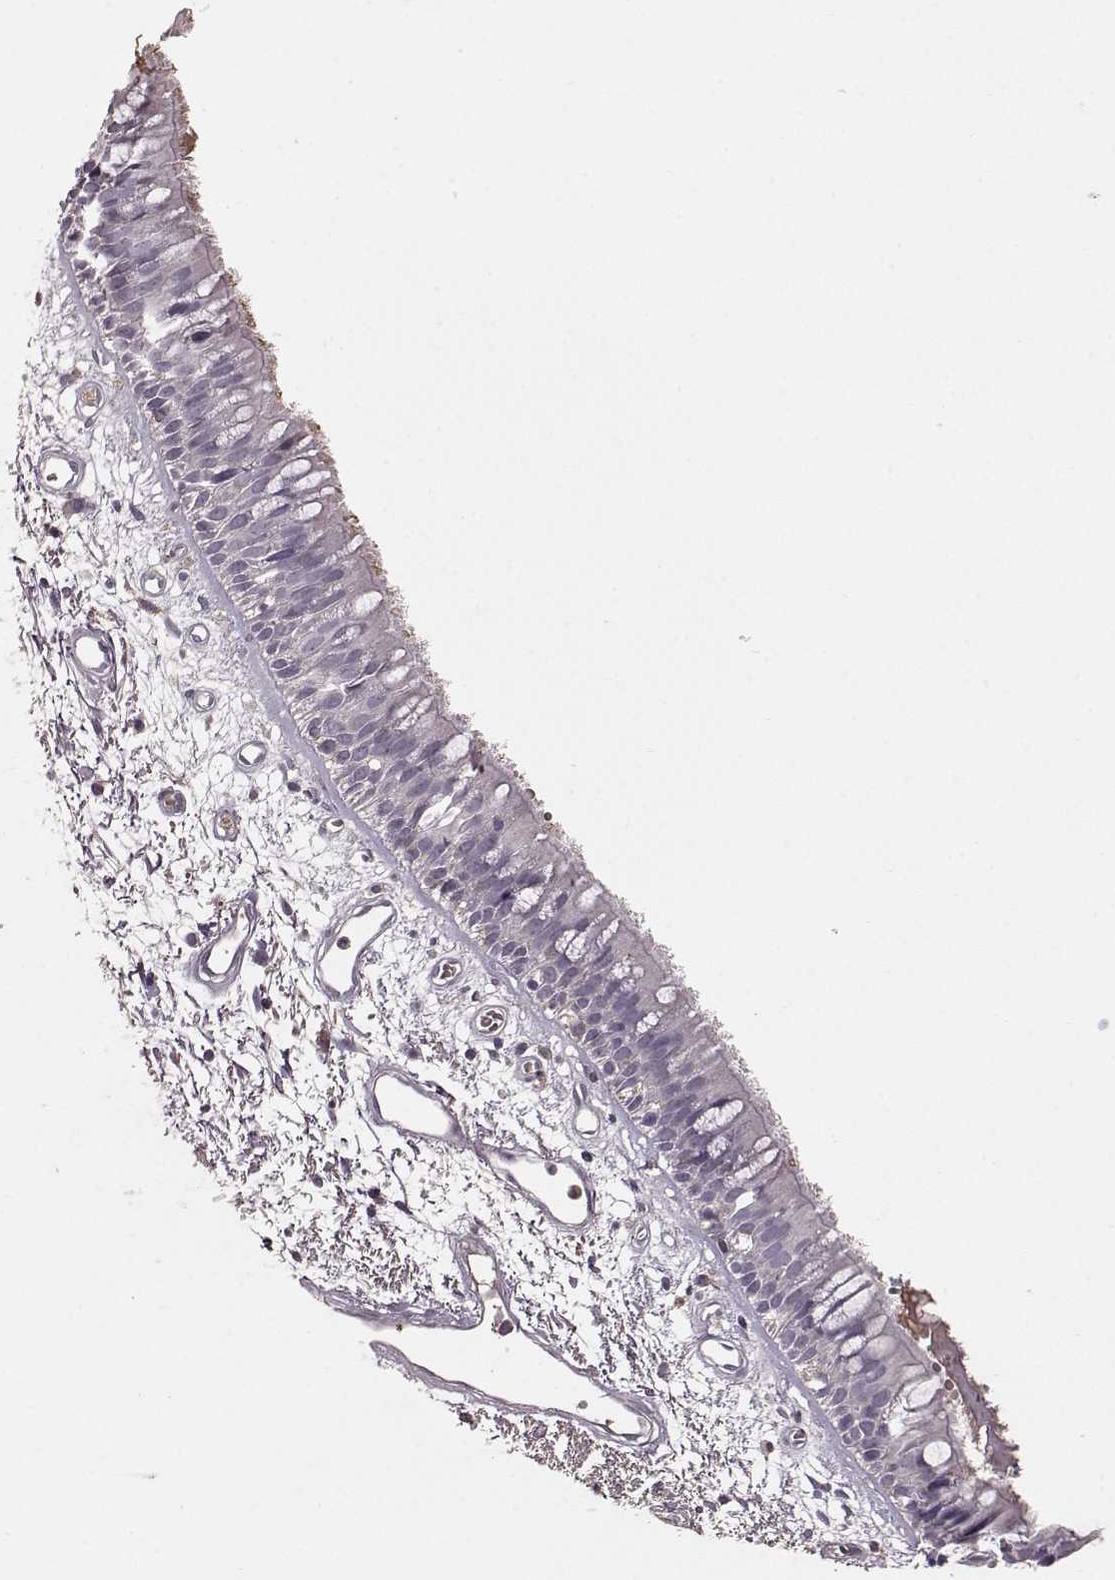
{"staining": {"intensity": "negative", "quantity": "none", "location": "none"}, "tissue": "bronchus", "cell_type": "Respiratory epithelial cells", "image_type": "normal", "snomed": [{"axis": "morphology", "description": "Normal tissue, NOS"}, {"axis": "morphology", "description": "Squamous cell carcinoma, NOS"}, {"axis": "topography", "description": "Cartilage tissue"}, {"axis": "topography", "description": "Bronchus"}, {"axis": "topography", "description": "Lung"}], "caption": "Immunohistochemical staining of unremarkable bronchus displays no significant expression in respiratory epithelial cells. The staining was performed using DAB (3,3'-diaminobenzidine) to visualize the protein expression in brown, while the nuclei were stained in blue with hematoxylin (Magnification: 20x).", "gene": "FRRS1L", "patient": {"sex": "male", "age": 66}}